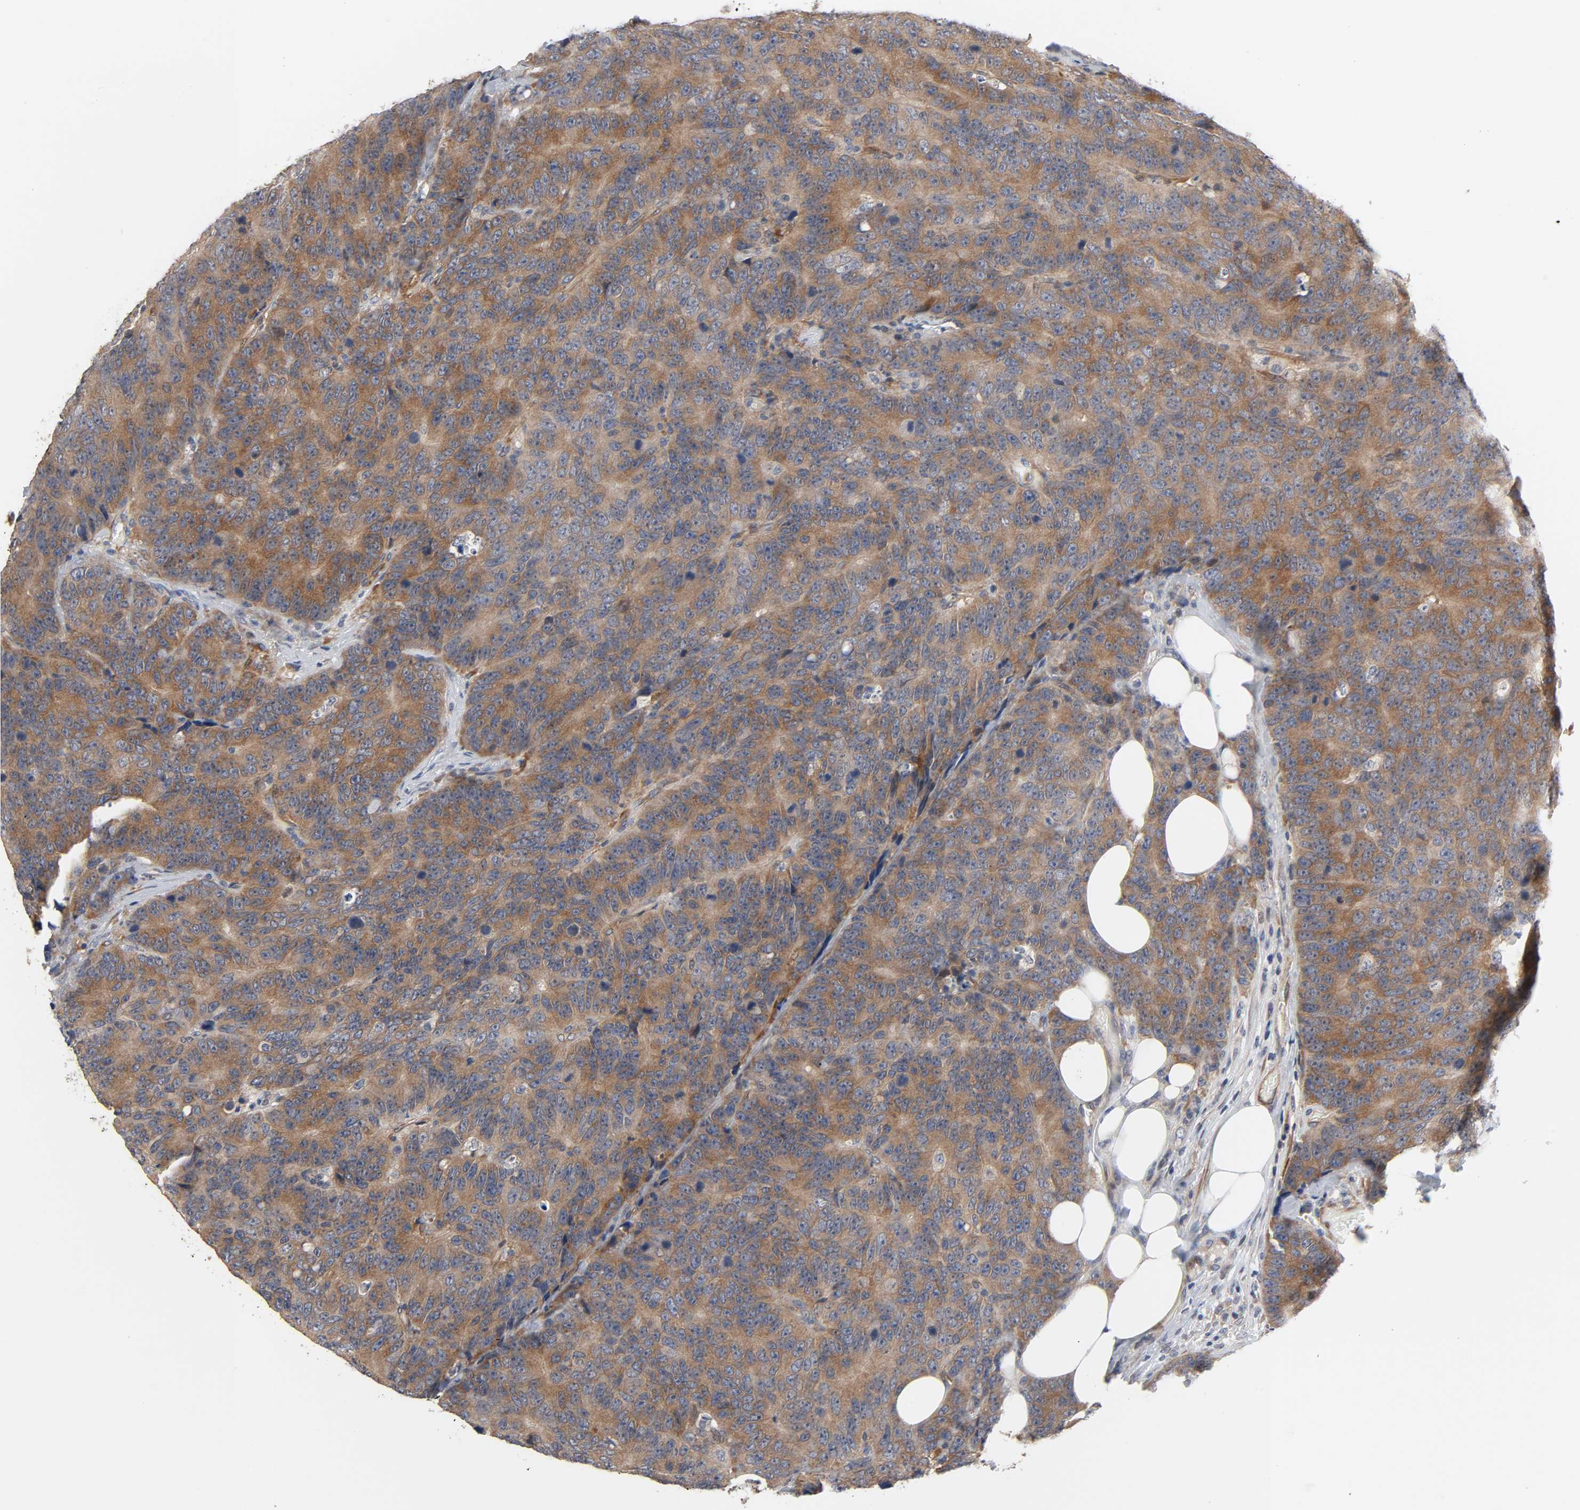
{"staining": {"intensity": "moderate", "quantity": ">75%", "location": "cytoplasmic/membranous"}, "tissue": "colorectal cancer", "cell_type": "Tumor cells", "image_type": "cancer", "snomed": [{"axis": "morphology", "description": "Adenocarcinoma, NOS"}, {"axis": "topography", "description": "Colon"}], "caption": "DAB immunohistochemical staining of adenocarcinoma (colorectal) exhibits moderate cytoplasmic/membranous protein expression in approximately >75% of tumor cells. The protein of interest is stained brown, and the nuclei are stained in blue (DAB (3,3'-diaminobenzidine) IHC with brightfield microscopy, high magnification).", "gene": "NEMF", "patient": {"sex": "female", "age": 86}}